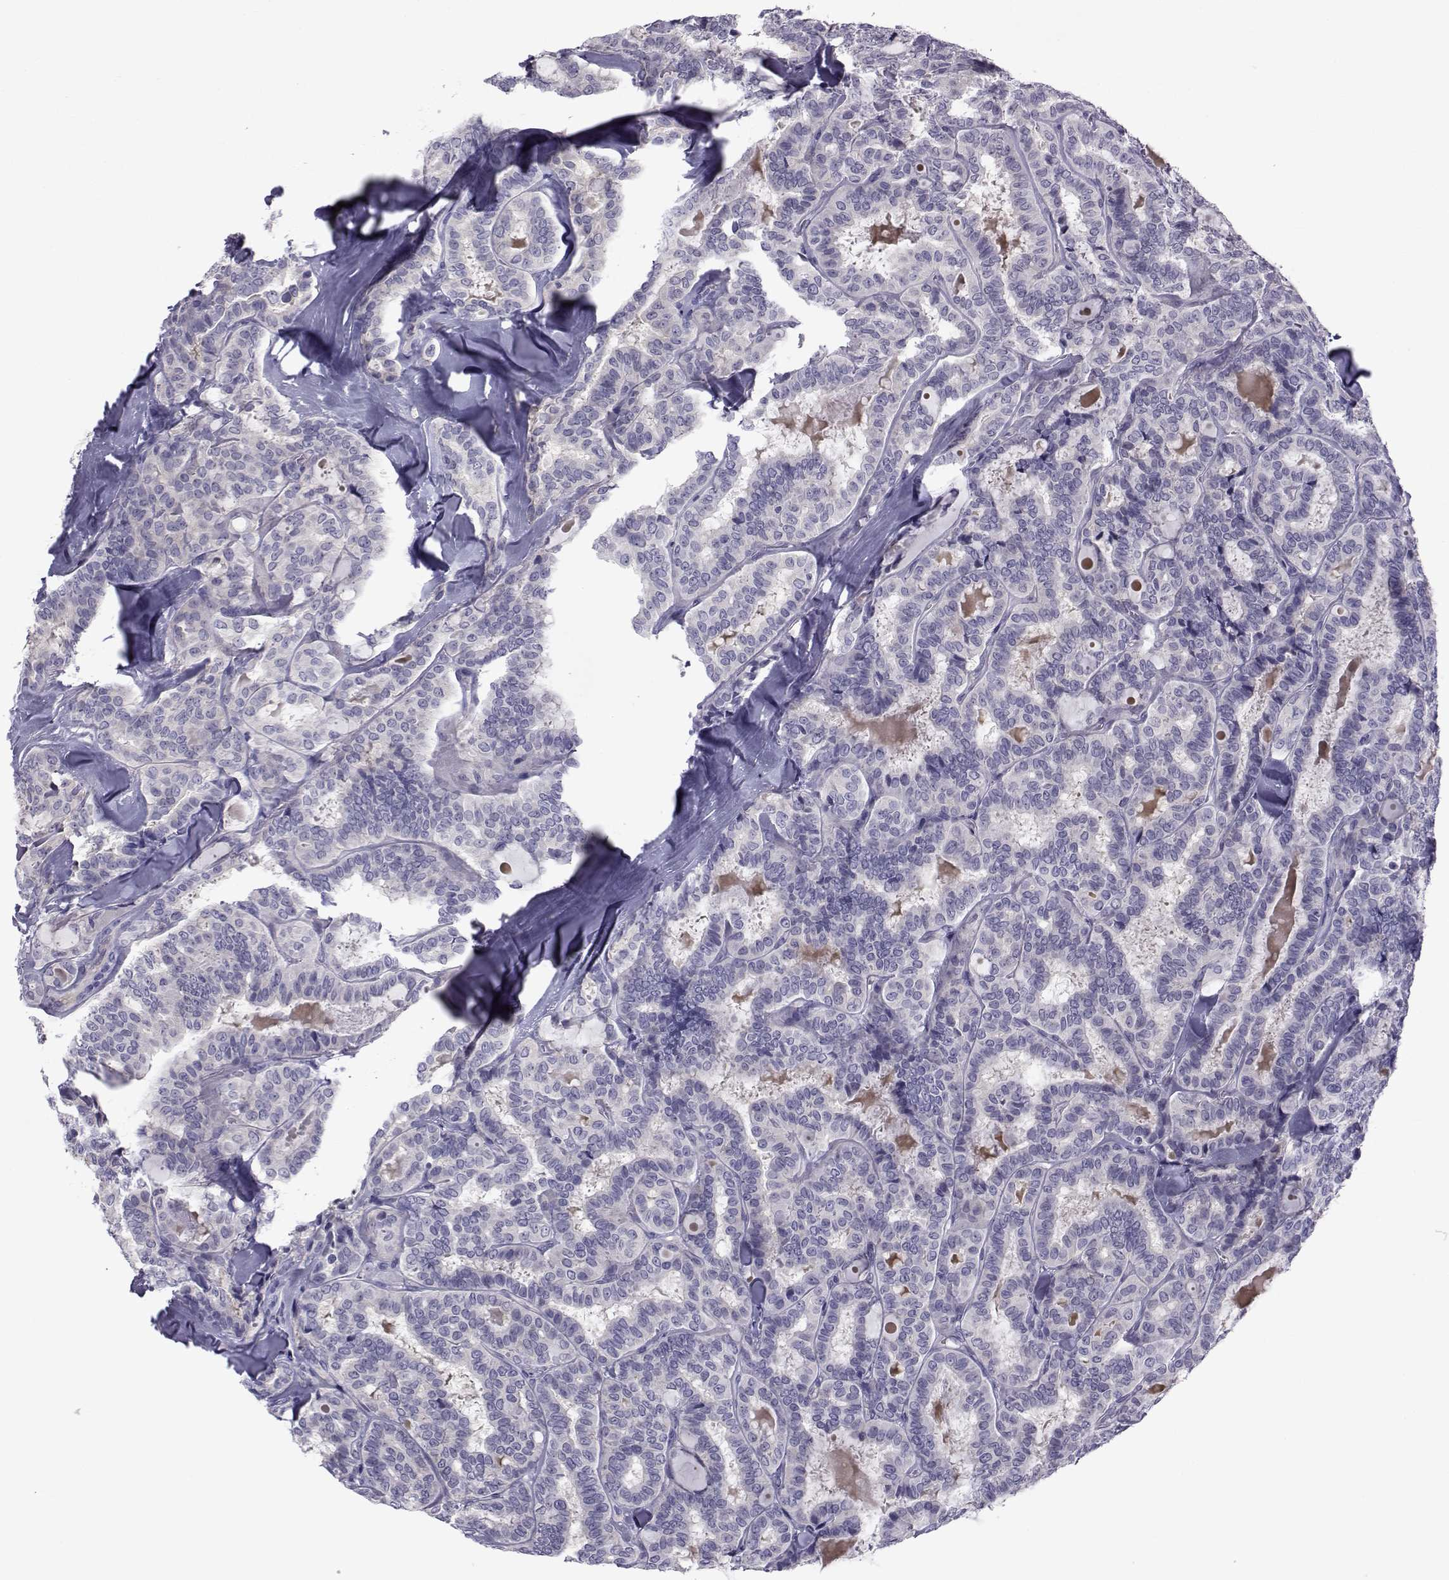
{"staining": {"intensity": "negative", "quantity": "none", "location": "none"}, "tissue": "thyroid cancer", "cell_type": "Tumor cells", "image_type": "cancer", "snomed": [{"axis": "morphology", "description": "Papillary adenocarcinoma, NOS"}, {"axis": "topography", "description": "Thyroid gland"}], "caption": "Immunohistochemistry (IHC) of thyroid cancer (papillary adenocarcinoma) reveals no positivity in tumor cells.", "gene": "COL22A1", "patient": {"sex": "female", "age": 39}}